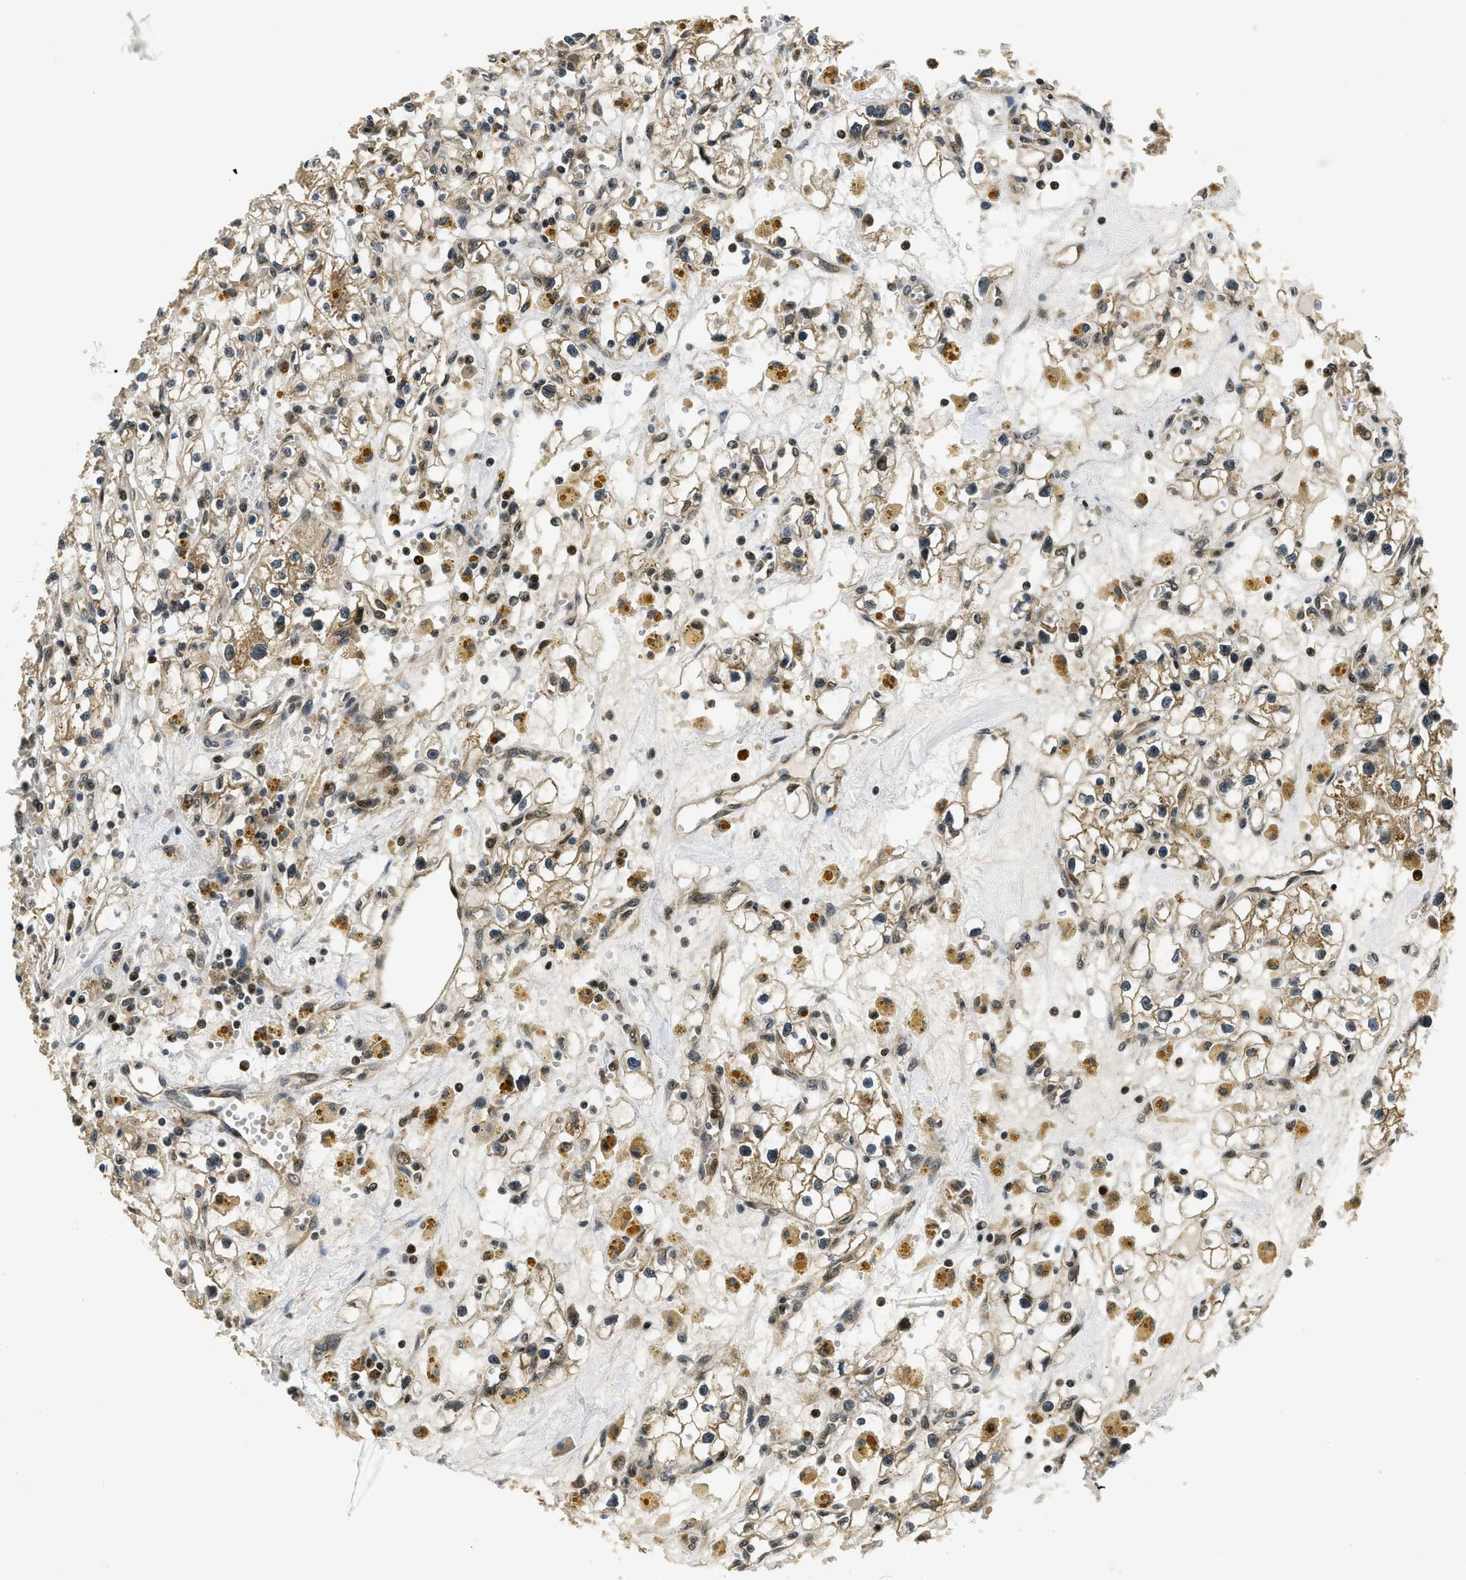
{"staining": {"intensity": "moderate", "quantity": ">75%", "location": "cytoplasmic/membranous,nuclear"}, "tissue": "renal cancer", "cell_type": "Tumor cells", "image_type": "cancer", "snomed": [{"axis": "morphology", "description": "Adenocarcinoma, NOS"}, {"axis": "topography", "description": "Kidney"}], "caption": "Immunohistochemistry image of adenocarcinoma (renal) stained for a protein (brown), which displays medium levels of moderate cytoplasmic/membranous and nuclear expression in about >75% of tumor cells.", "gene": "ADSL", "patient": {"sex": "male", "age": 56}}